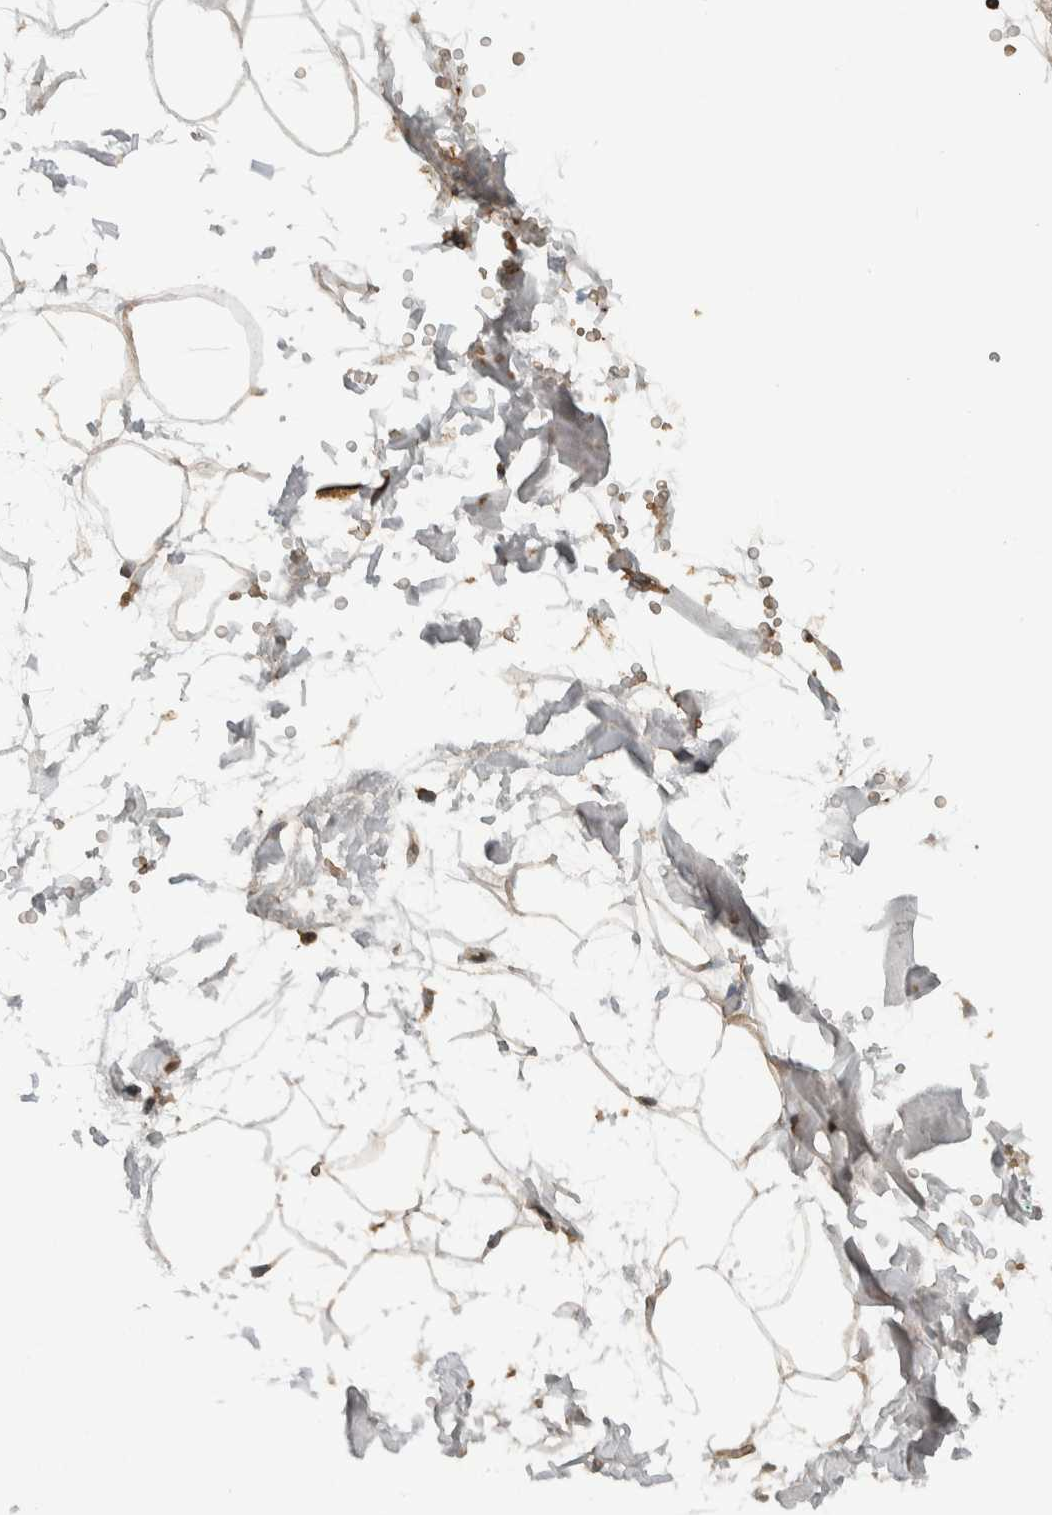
{"staining": {"intensity": "negative", "quantity": "none", "location": "none"}, "tissue": "adipose tissue", "cell_type": "Adipocytes", "image_type": "normal", "snomed": [{"axis": "morphology", "description": "Normal tissue, NOS"}, {"axis": "topography", "description": "Soft tissue"}], "caption": "Immunohistochemistry (IHC) histopathology image of unremarkable adipose tissue: adipose tissue stained with DAB (3,3'-diaminobenzidine) exhibits no significant protein expression in adipocytes. The staining was performed using DAB to visualize the protein expression in brown, while the nuclei were stained in blue with hematoxylin (Magnification: 20x).", "gene": "ARMC7", "patient": {"sex": "male", "age": 72}}